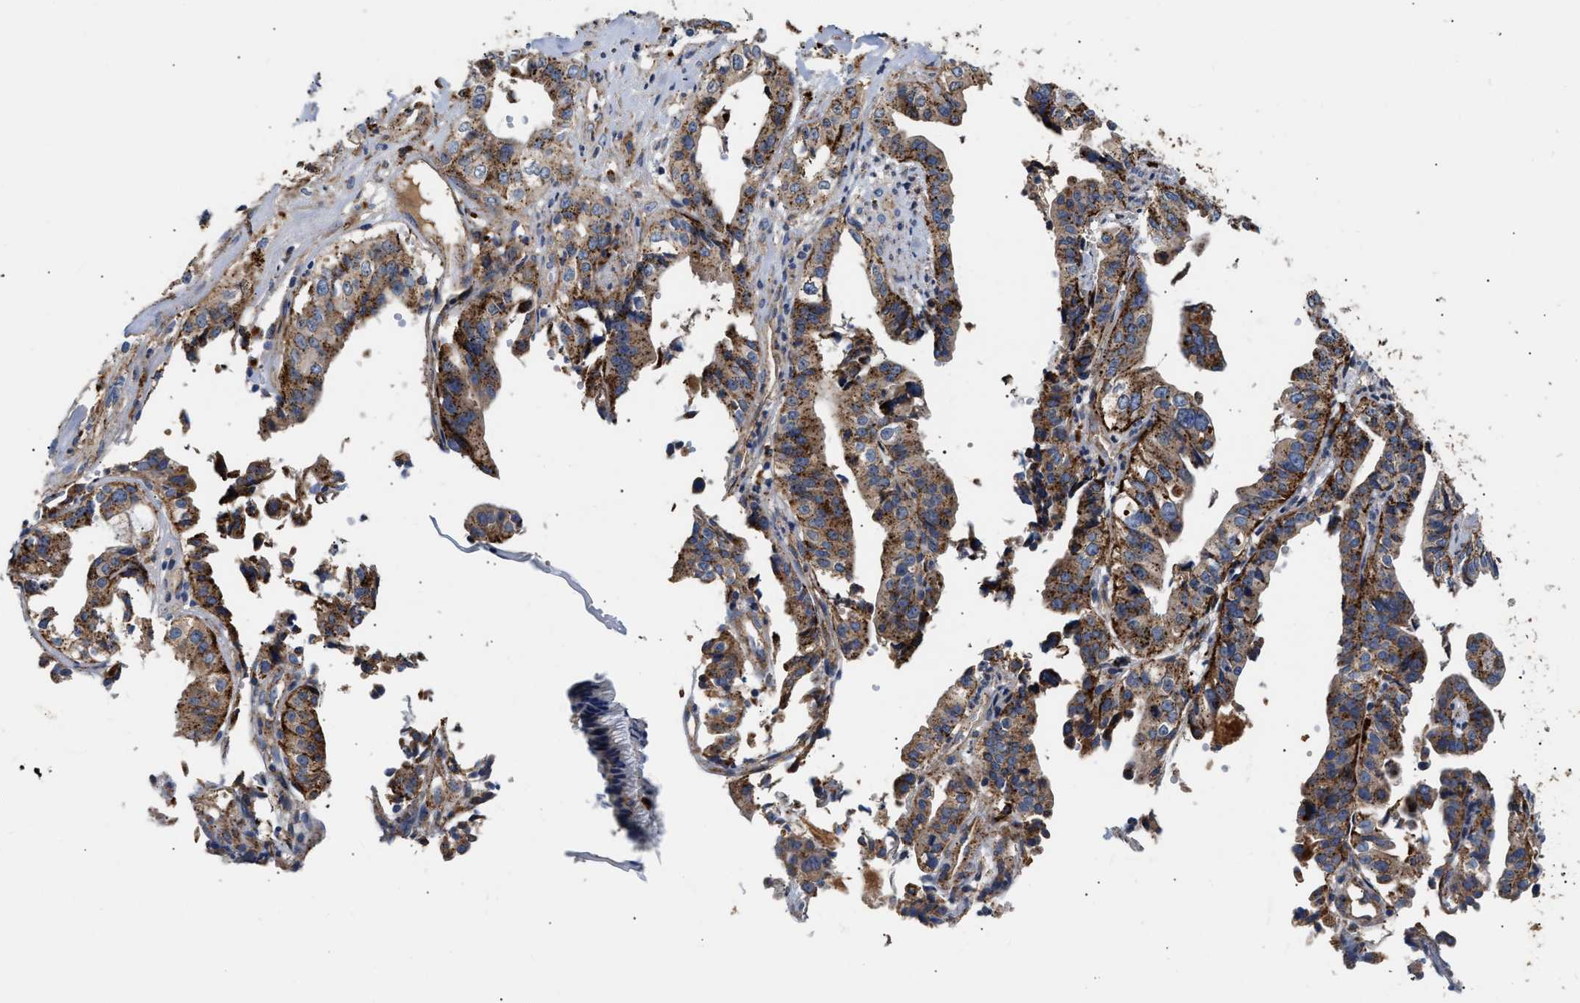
{"staining": {"intensity": "strong", "quantity": ">75%", "location": "cytoplasmic/membranous"}, "tissue": "liver cancer", "cell_type": "Tumor cells", "image_type": "cancer", "snomed": [{"axis": "morphology", "description": "Cholangiocarcinoma"}, {"axis": "topography", "description": "Liver"}], "caption": "A high amount of strong cytoplasmic/membranous positivity is seen in about >75% of tumor cells in liver cancer (cholangiocarcinoma) tissue. (Brightfield microscopy of DAB IHC at high magnification).", "gene": "CCDC146", "patient": {"sex": "female", "age": 61}}